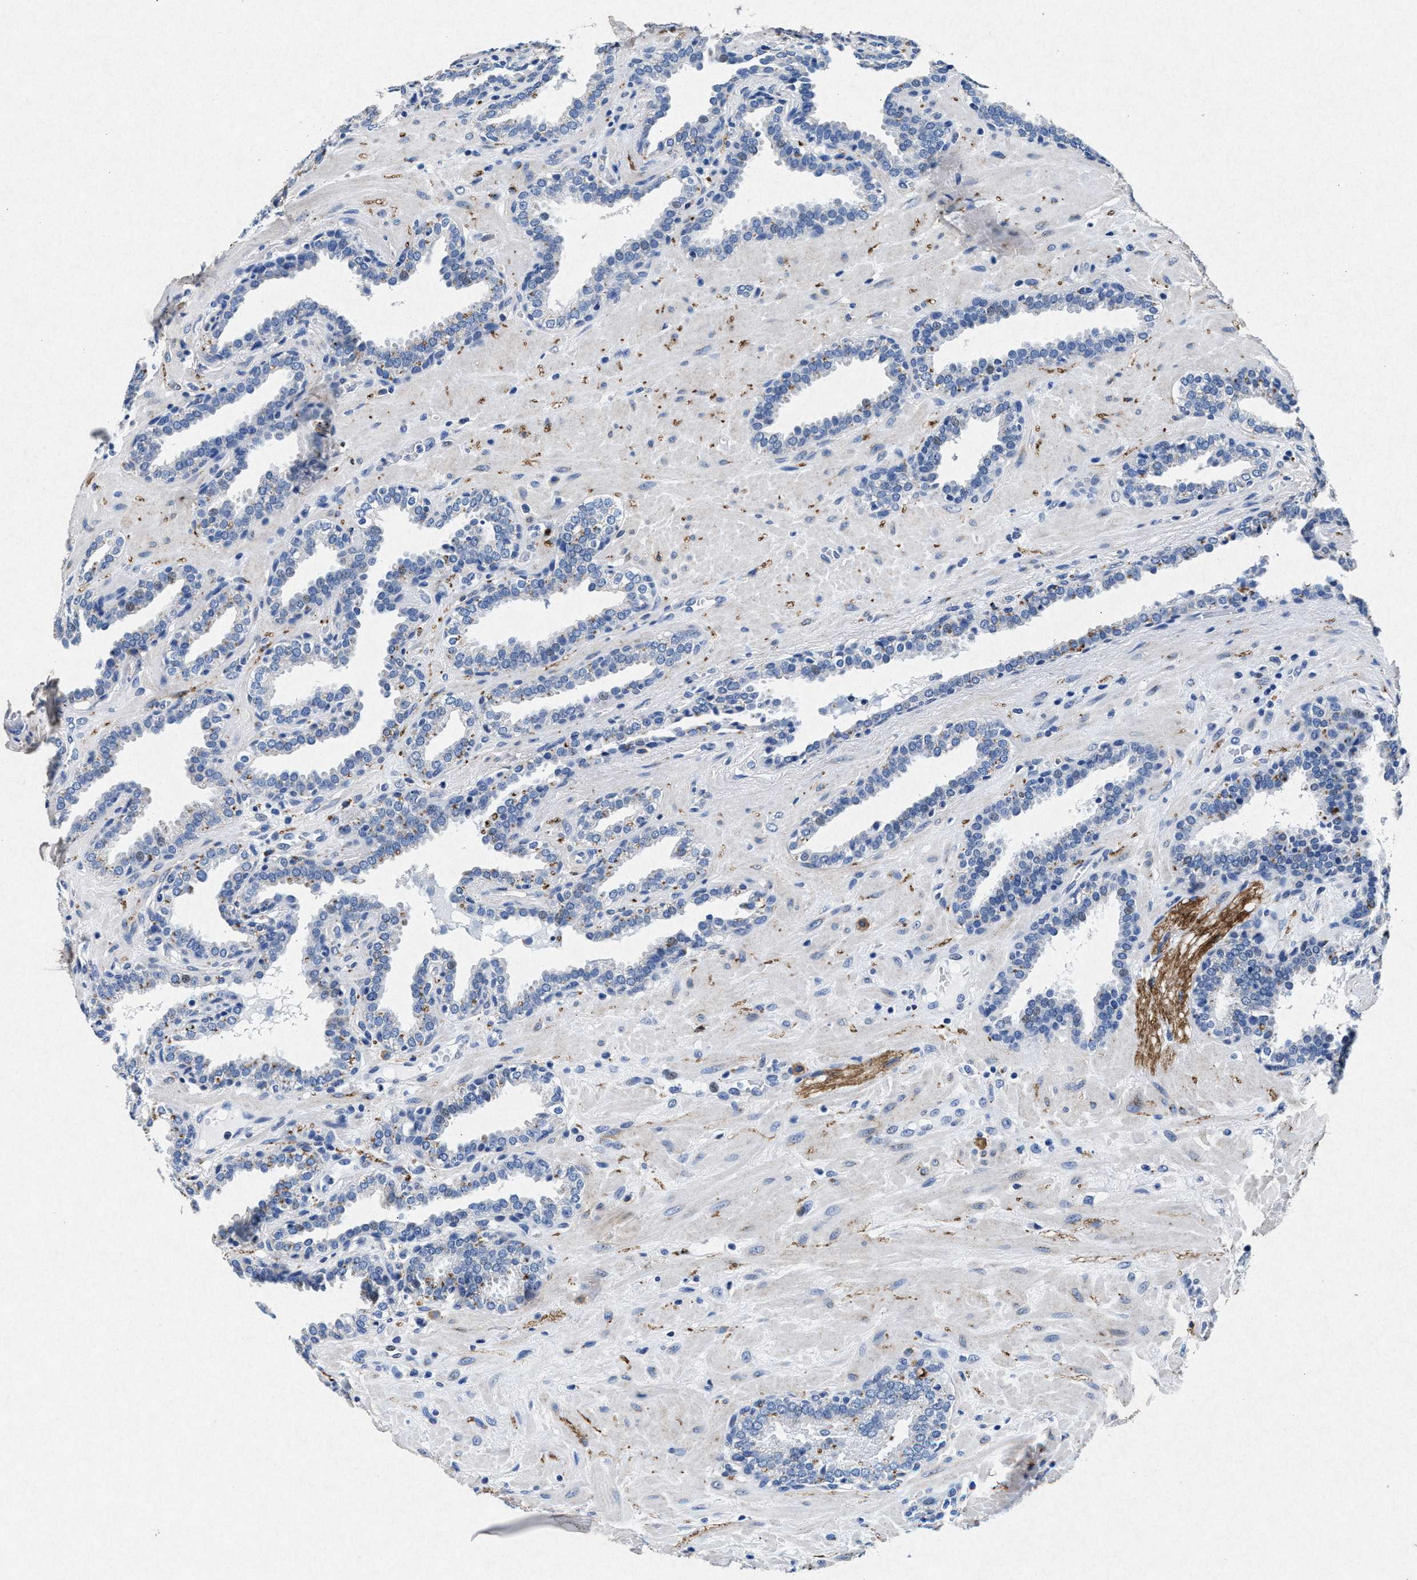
{"staining": {"intensity": "negative", "quantity": "none", "location": "none"}, "tissue": "prostate", "cell_type": "Glandular cells", "image_type": "normal", "snomed": [{"axis": "morphology", "description": "Normal tissue, NOS"}, {"axis": "topography", "description": "Prostate"}], "caption": "Protein analysis of benign prostate reveals no significant positivity in glandular cells.", "gene": "MAP6", "patient": {"sex": "male", "age": 51}}